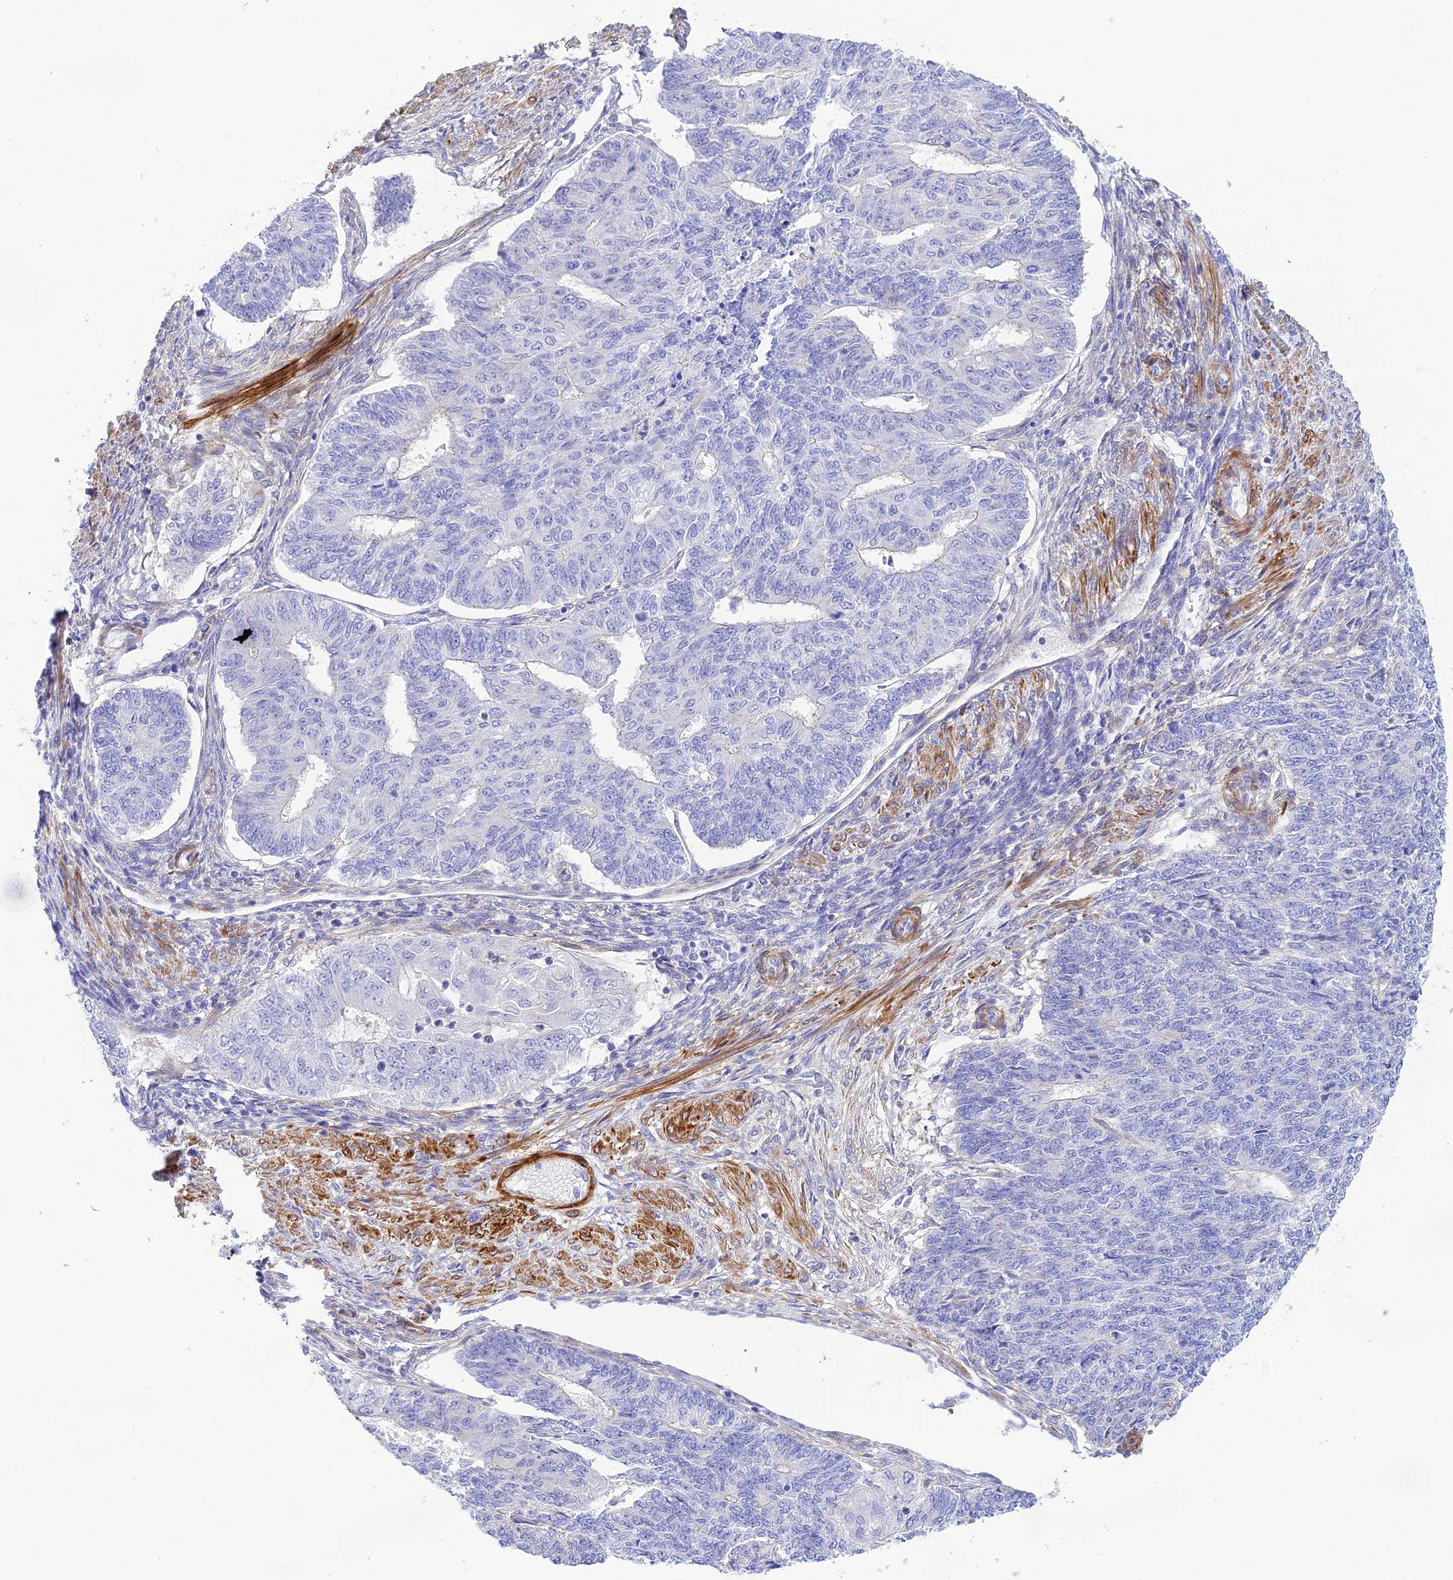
{"staining": {"intensity": "negative", "quantity": "none", "location": "none"}, "tissue": "endometrial cancer", "cell_type": "Tumor cells", "image_type": "cancer", "snomed": [{"axis": "morphology", "description": "Adenocarcinoma, NOS"}, {"axis": "topography", "description": "Endometrium"}], "caption": "Tumor cells show no significant protein positivity in adenocarcinoma (endometrial).", "gene": "ZDHHC16", "patient": {"sex": "female", "age": 32}}